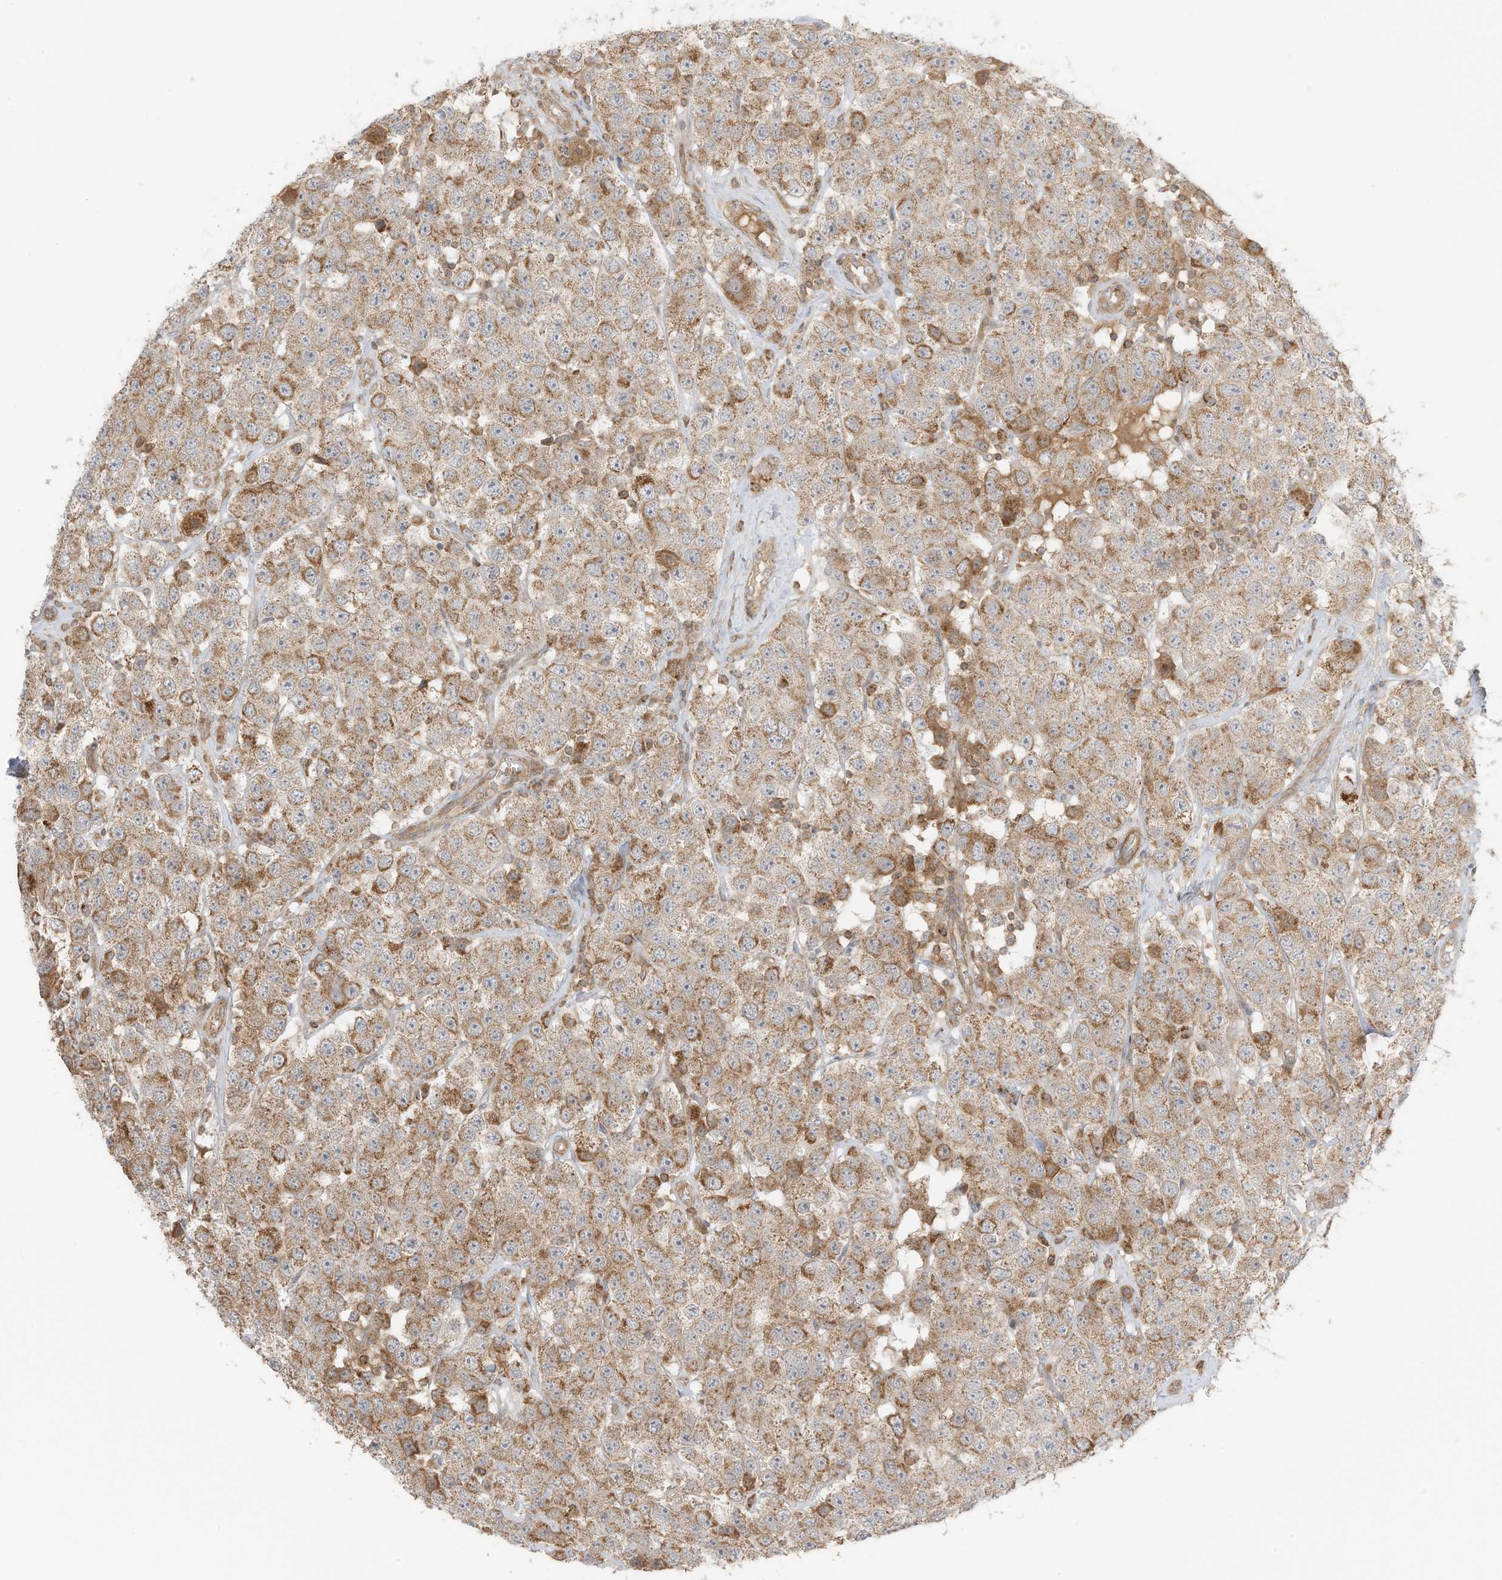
{"staining": {"intensity": "moderate", "quantity": ">75%", "location": "cytoplasmic/membranous"}, "tissue": "testis cancer", "cell_type": "Tumor cells", "image_type": "cancer", "snomed": [{"axis": "morphology", "description": "Seminoma, NOS"}, {"axis": "topography", "description": "Testis"}], "caption": "IHC histopathology image of human testis cancer stained for a protein (brown), which exhibits medium levels of moderate cytoplasmic/membranous positivity in about >75% of tumor cells.", "gene": "SLC25A12", "patient": {"sex": "male", "age": 28}}